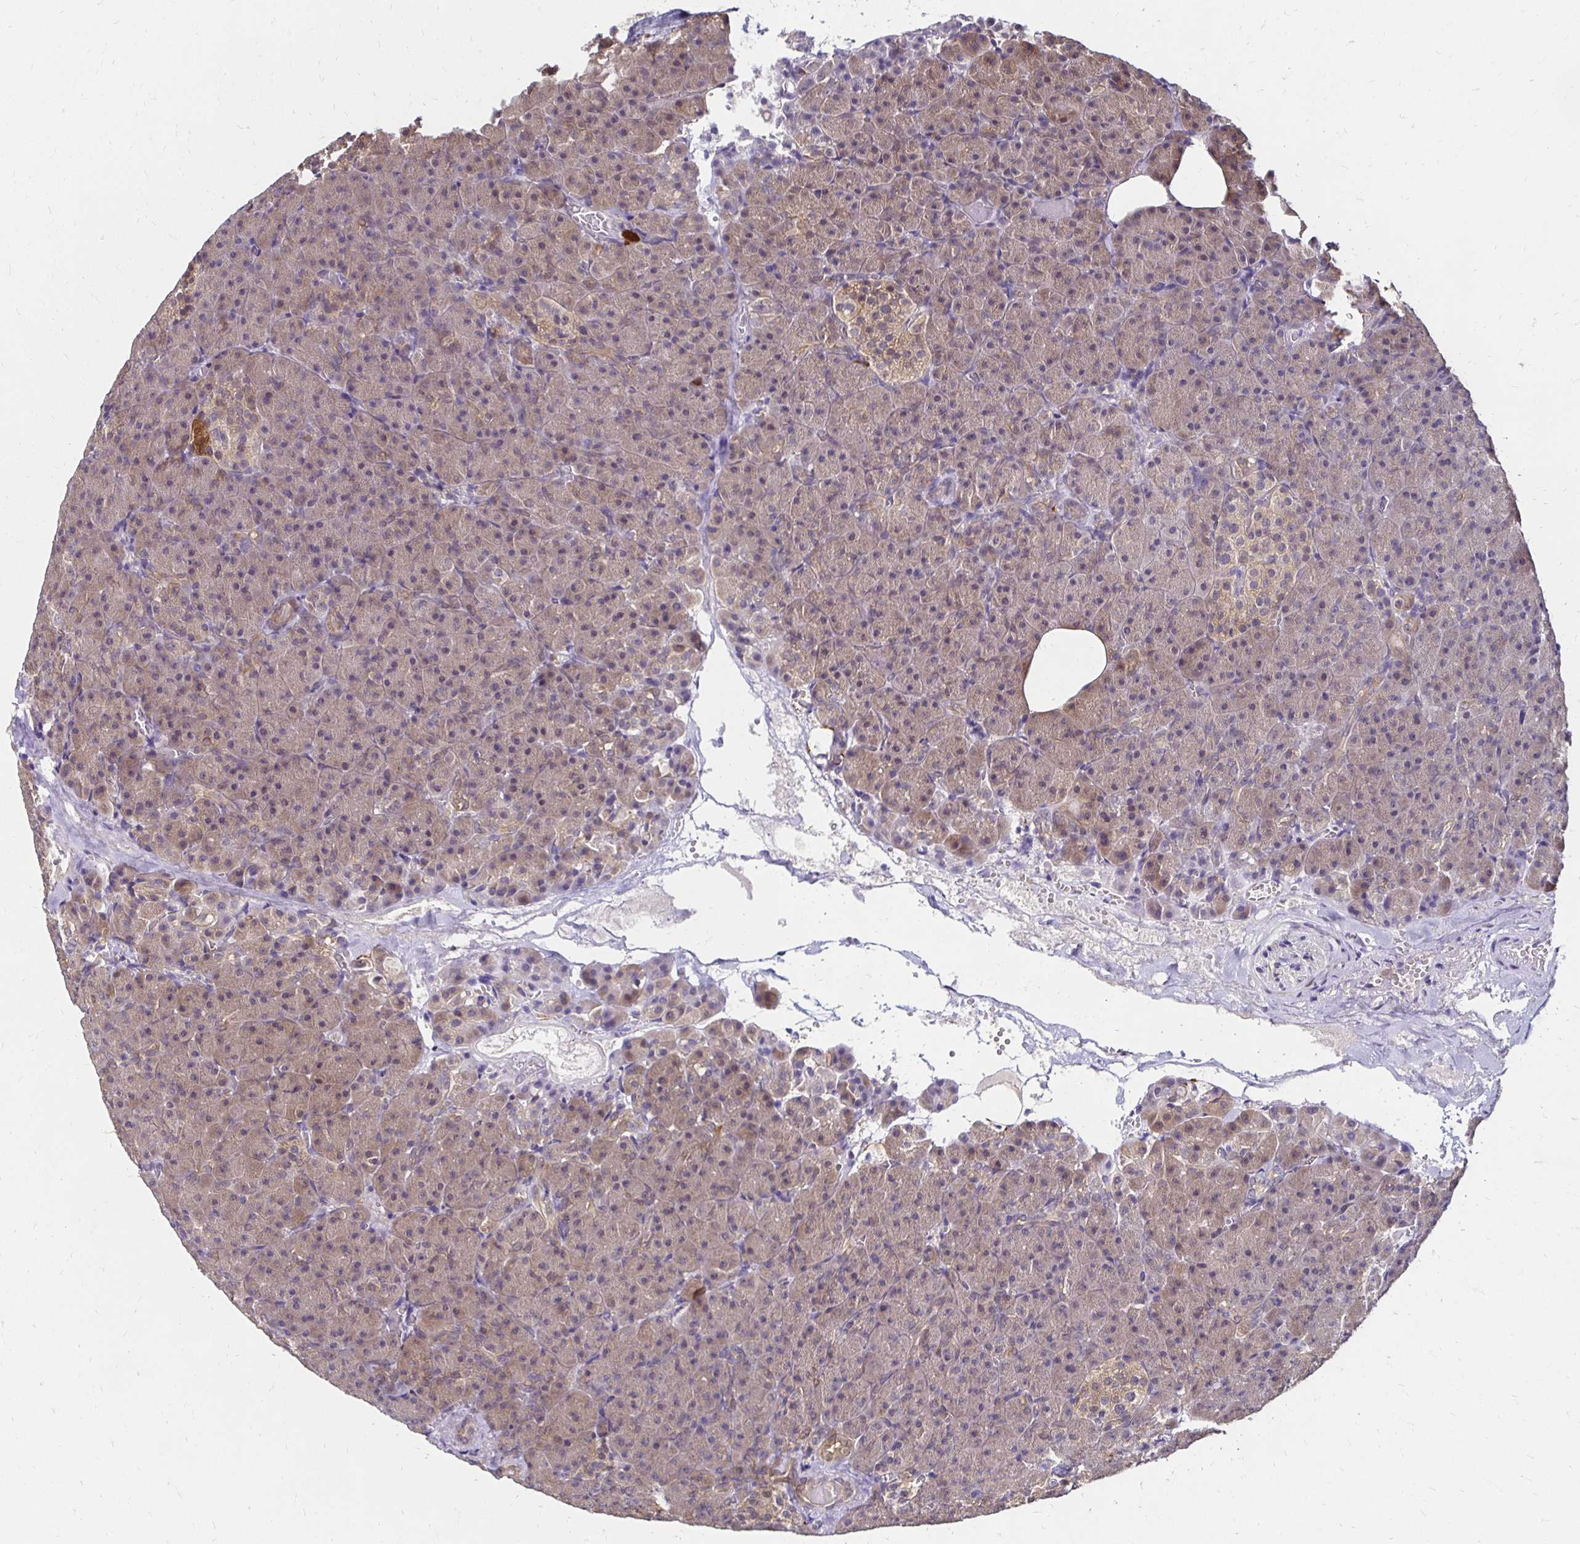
{"staining": {"intensity": "weak", "quantity": ">75%", "location": "cytoplasmic/membranous,nuclear"}, "tissue": "pancreas", "cell_type": "Exocrine glandular cells", "image_type": "normal", "snomed": [{"axis": "morphology", "description": "Normal tissue, NOS"}, {"axis": "topography", "description": "Pancreas"}], "caption": "Immunohistochemical staining of unremarkable human pancreas exhibits low levels of weak cytoplasmic/membranous,nuclear expression in about >75% of exocrine glandular cells.", "gene": "TXN", "patient": {"sex": "female", "age": 74}}